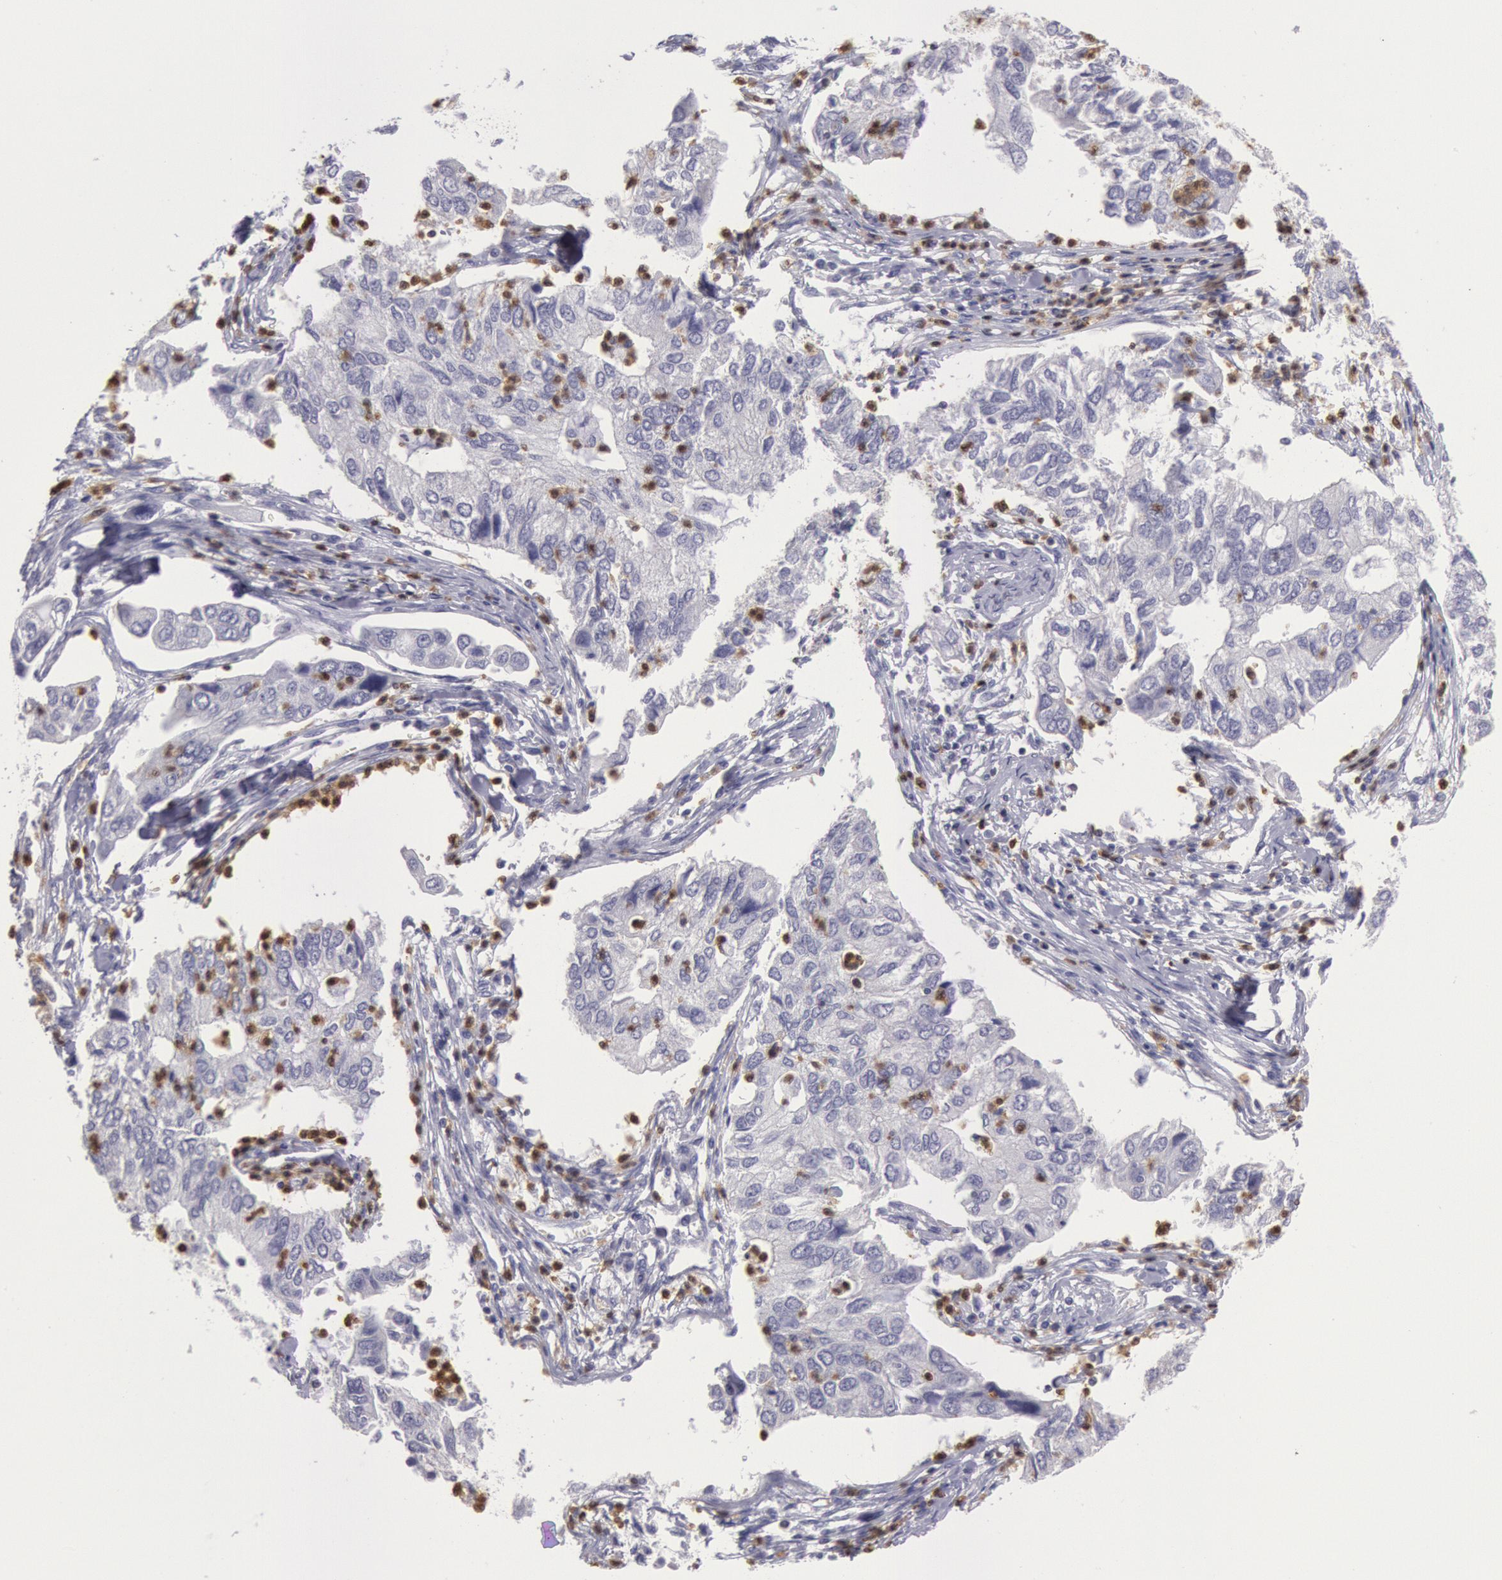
{"staining": {"intensity": "negative", "quantity": "none", "location": "none"}, "tissue": "lung cancer", "cell_type": "Tumor cells", "image_type": "cancer", "snomed": [{"axis": "morphology", "description": "Adenocarcinoma, NOS"}, {"axis": "topography", "description": "Lung"}], "caption": "A high-resolution micrograph shows immunohistochemistry staining of lung cancer, which reveals no significant staining in tumor cells.", "gene": "RAB27A", "patient": {"sex": "male", "age": 48}}